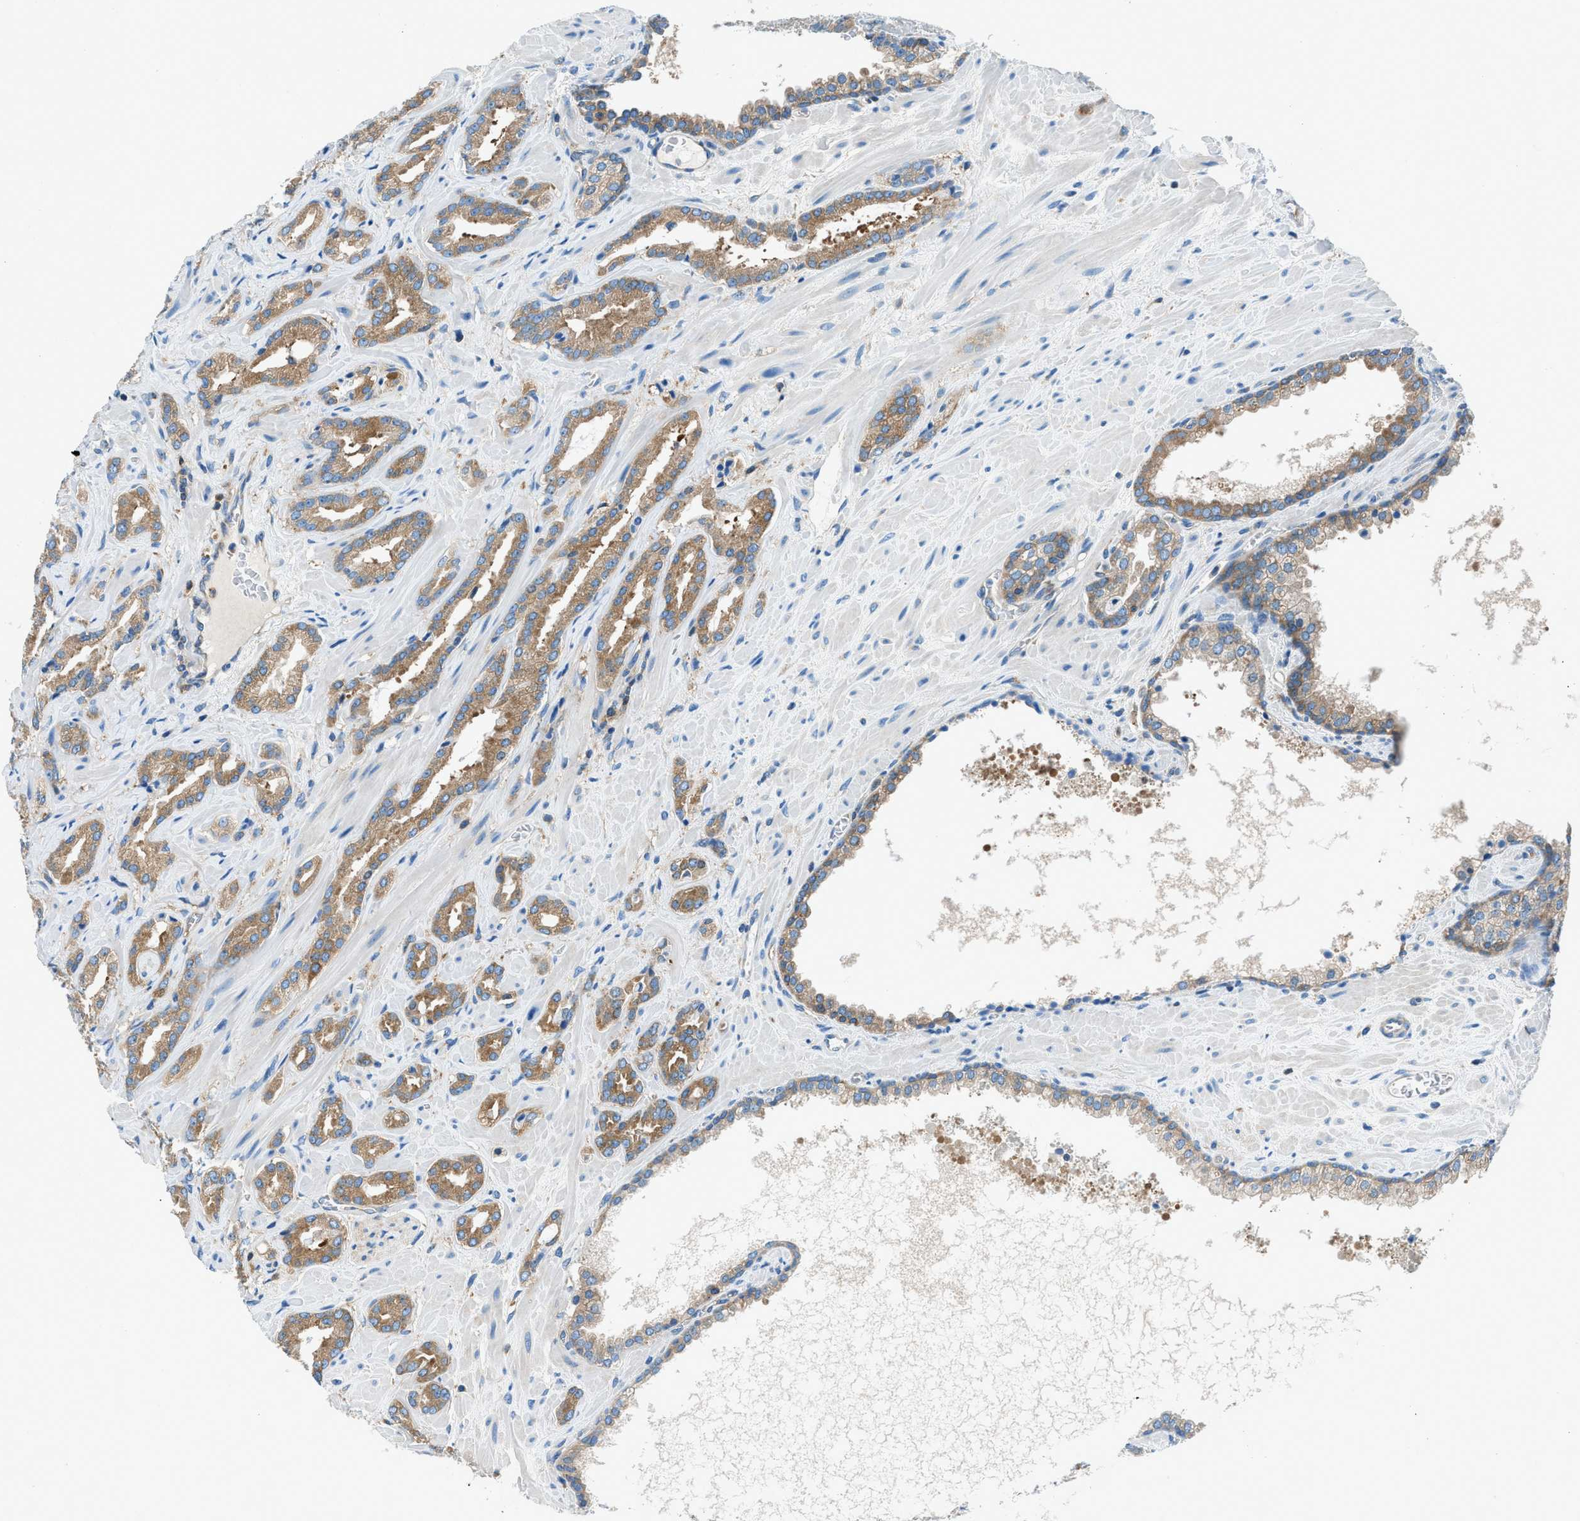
{"staining": {"intensity": "moderate", "quantity": ">75%", "location": "cytoplasmic/membranous"}, "tissue": "prostate cancer", "cell_type": "Tumor cells", "image_type": "cancer", "snomed": [{"axis": "morphology", "description": "Adenocarcinoma, High grade"}, {"axis": "topography", "description": "Prostate"}], "caption": "A photomicrograph showing moderate cytoplasmic/membranous expression in about >75% of tumor cells in prostate cancer, as visualized by brown immunohistochemical staining.", "gene": "SARS1", "patient": {"sex": "male", "age": 64}}